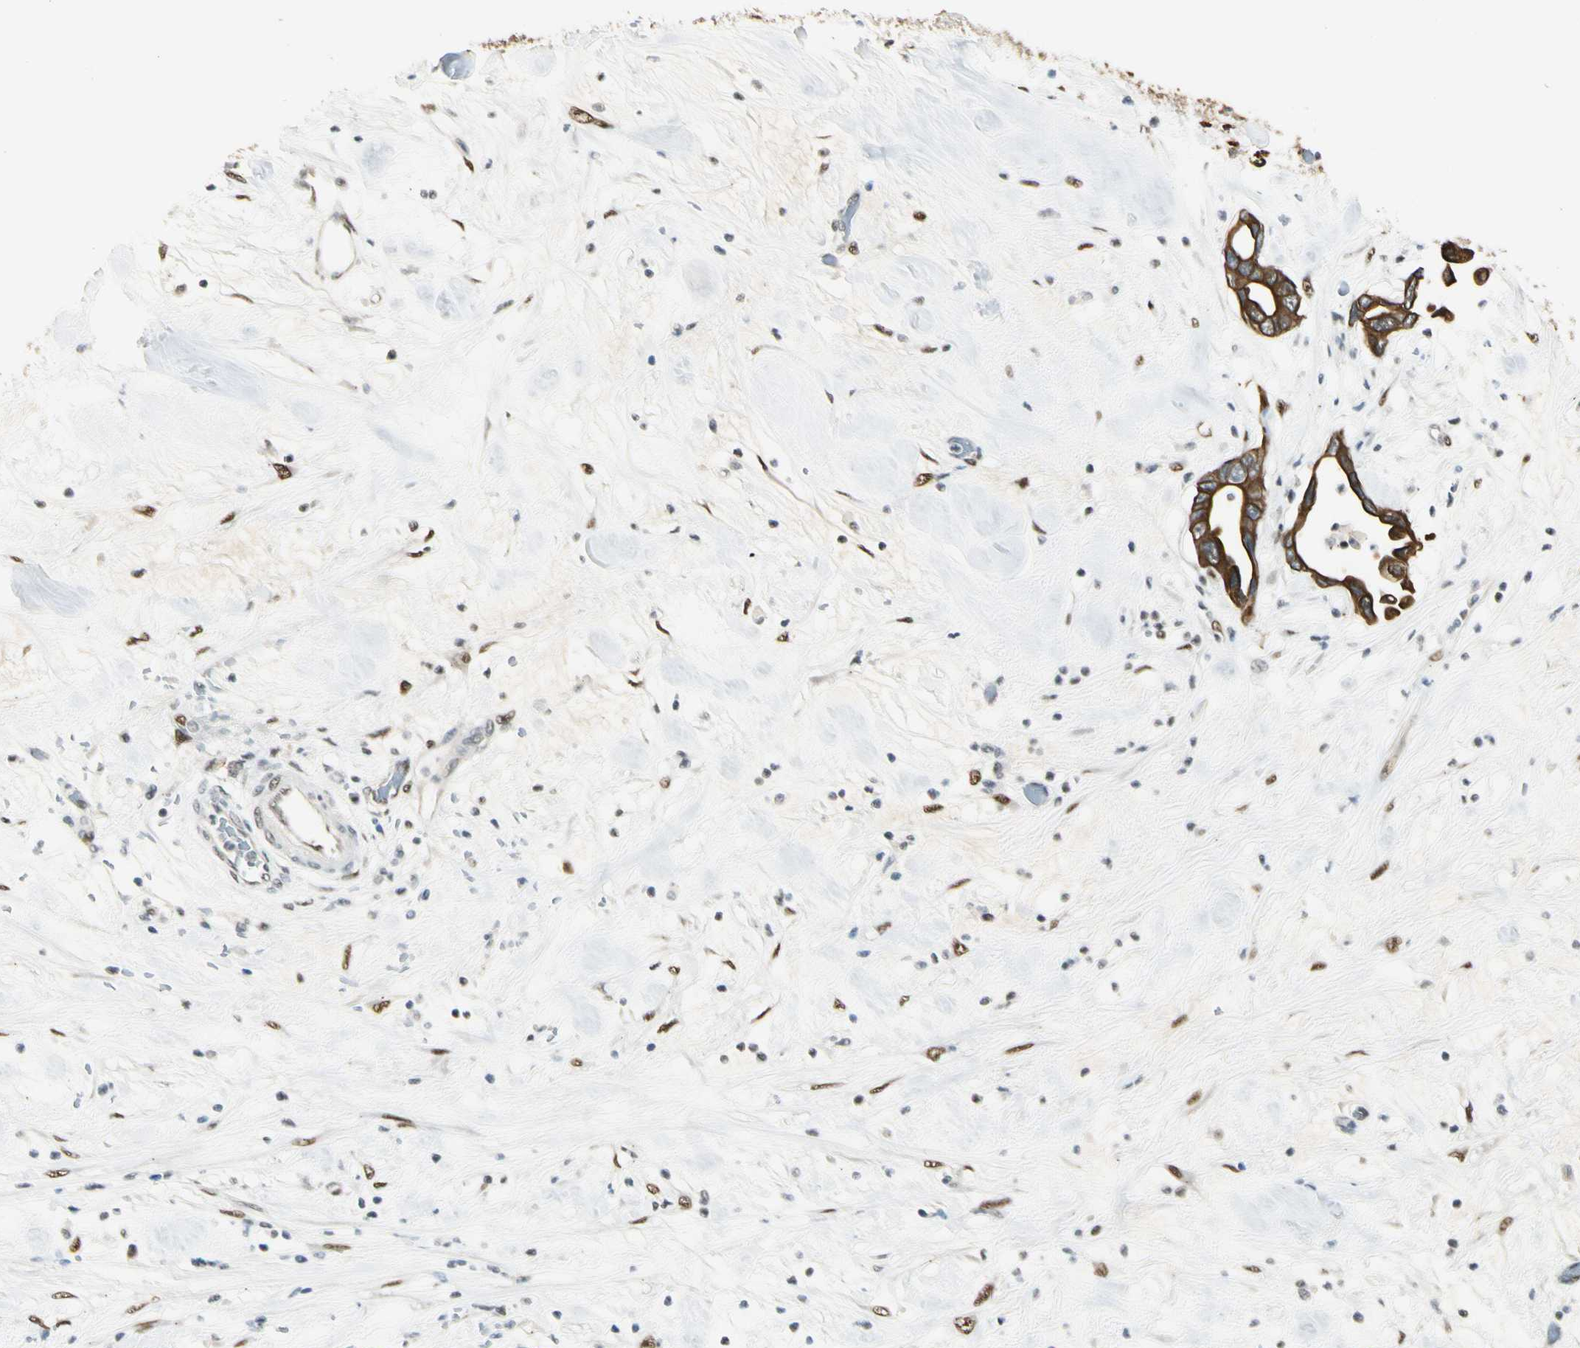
{"staining": {"intensity": "strong", "quantity": ">75%", "location": "cytoplasmic/membranous"}, "tissue": "pancreatic cancer", "cell_type": "Tumor cells", "image_type": "cancer", "snomed": [{"axis": "morphology", "description": "Adenocarcinoma, NOS"}, {"axis": "topography", "description": "Pancreas"}], "caption": "Protein staining by immunohistochemistry exhibits strong cytoplasmic/membranous positivity in approximately >75% of tumor cells in adenocarcinoma (pancreatic).", "gene": "ATXN1", "patient": {"sex": "female", "age": 57}}